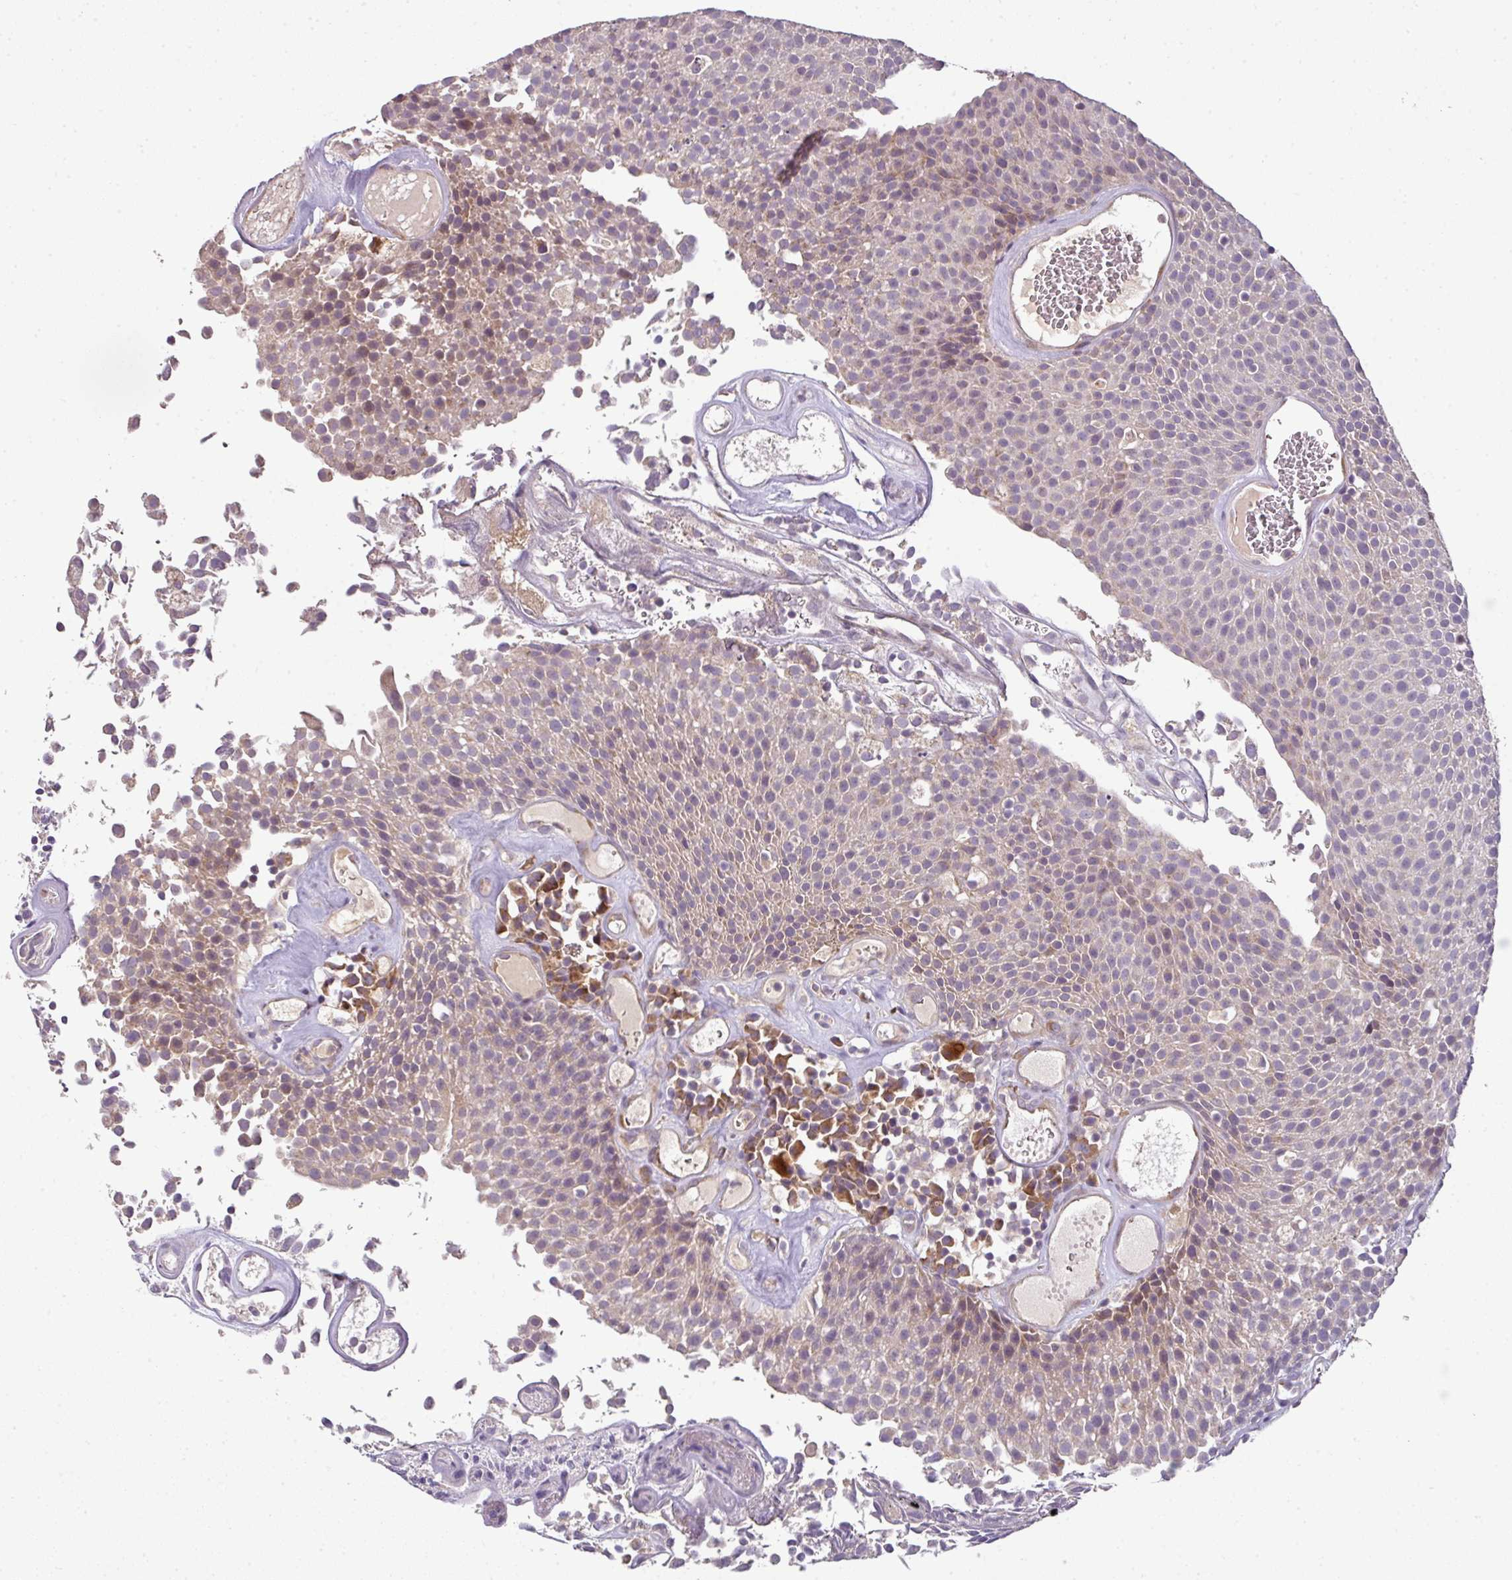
{"staining": {"intensity": "weak", "quantity": "25%-75%", "location": "cytoplasmic/membranous"}, "tissue": "urothelial cancer", "cell_type": "Tumor cells", "image_type": "cancer", "snomed": [{"axis": "morphology", "description": "Urothelial carcinoma, Low grade"}, {"axis": "topography", "description": "Urinary bladder"}], "caption": "Immunohistochemistry (IHC) histopathology image of neoplastic tissue: urothelial carcinoma (low-grade) stained using immunohistochemistry (IHC) displays low levels of weak protein expression localized specifically in the cytoplasmic/membranous of tumor cells, appearing as a cytoplasmic/membranous brown color.", "gene": "SPCS3", "patient": {"sex": "female", "age": 79}}